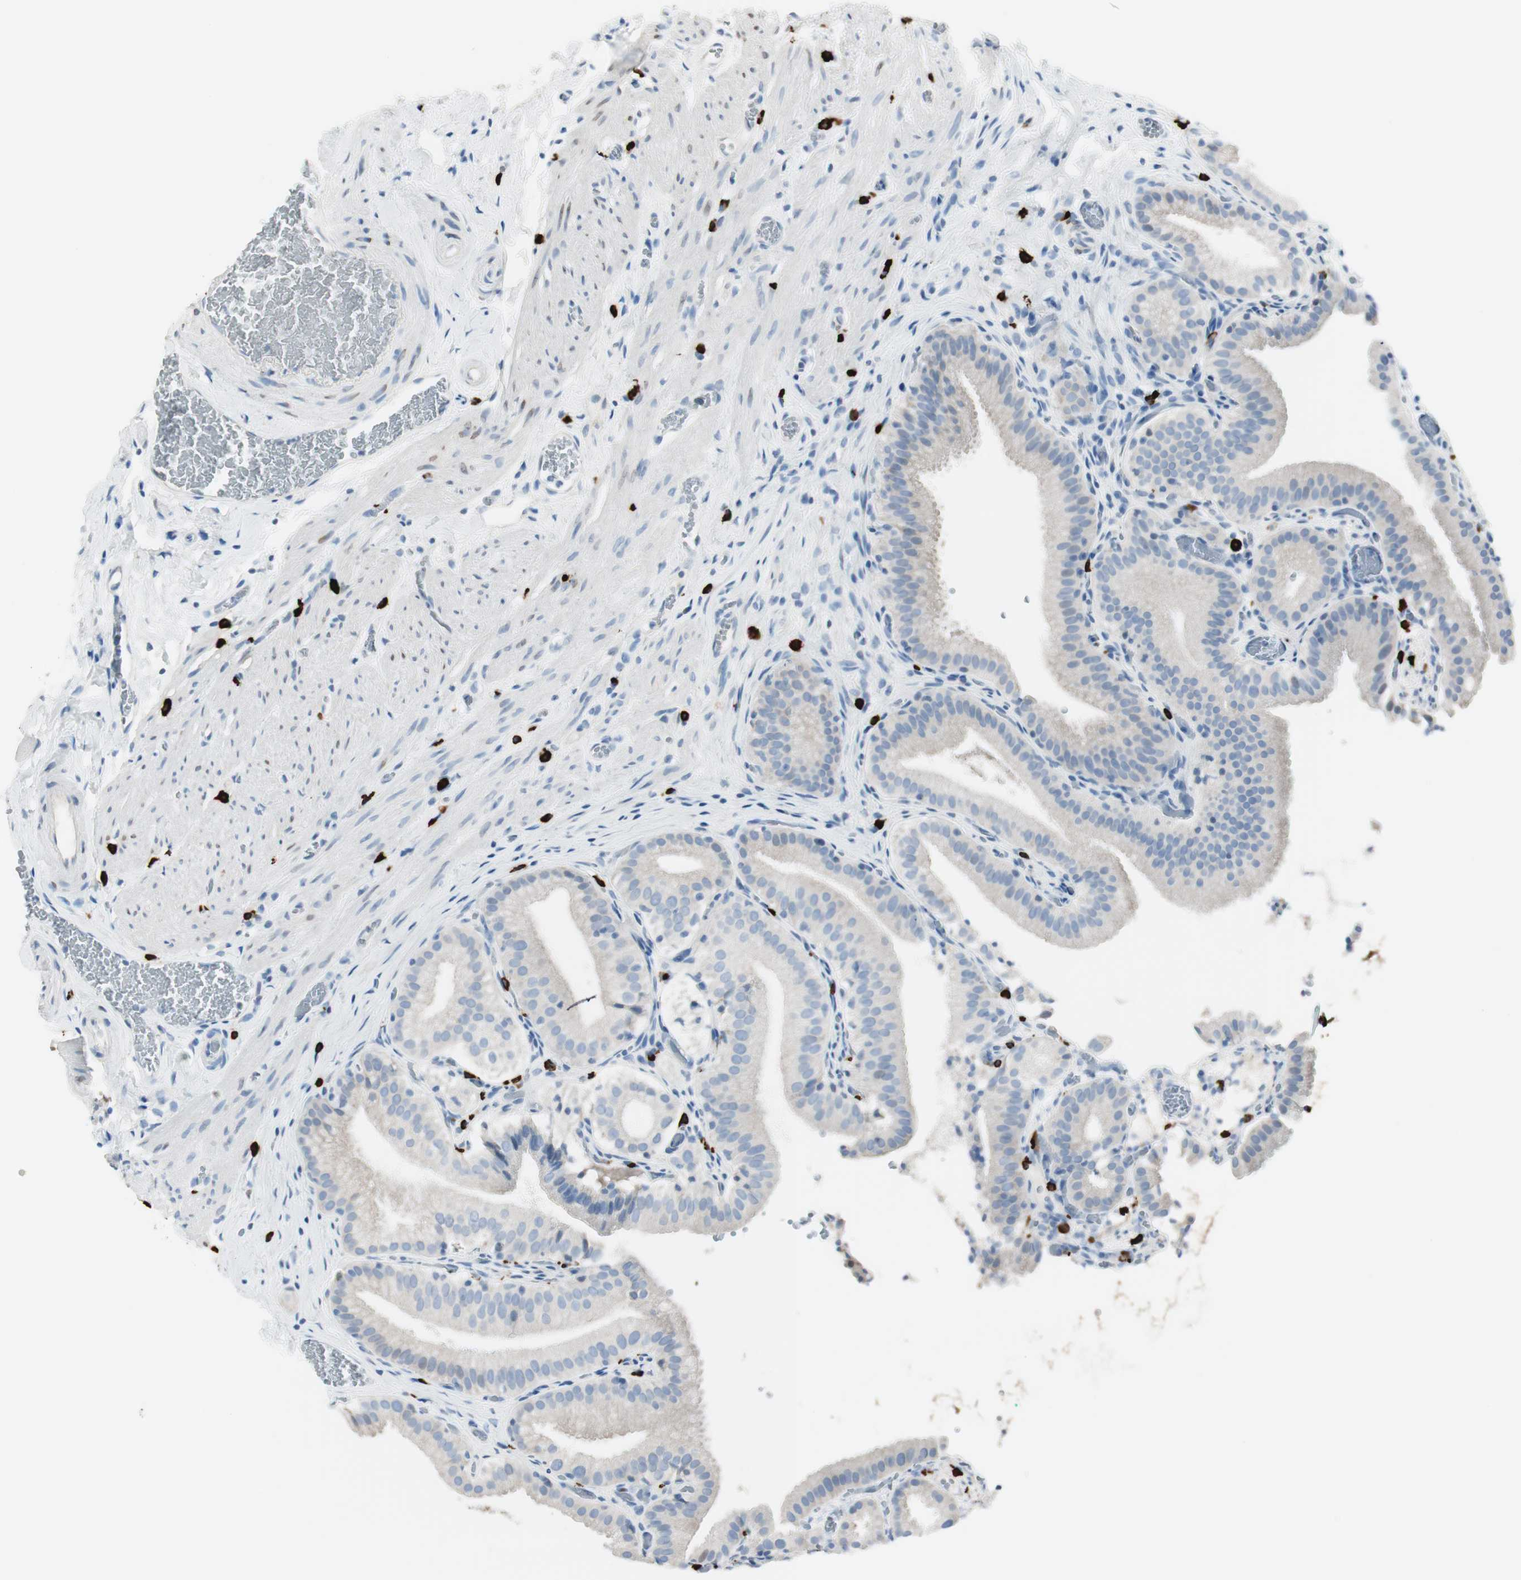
{"staining": {"intensity": "negative", "quantity": "none", "location": "none"}, "tissue": "gallbladder", "cell_type": "Glandular cells", "image_type": "normal", "snomed": [{"axis": "morphology", "description": "Normal tissue, NOS"}, {"axis": "topography", "description": "Gallbladder"}], "caption": "DAB immunohistochemical staining of normal gallbladder demonstrates no significant expression in glandular cells.", "gene": "DLG4", "patient": {"sex": "male", "age": 54}}